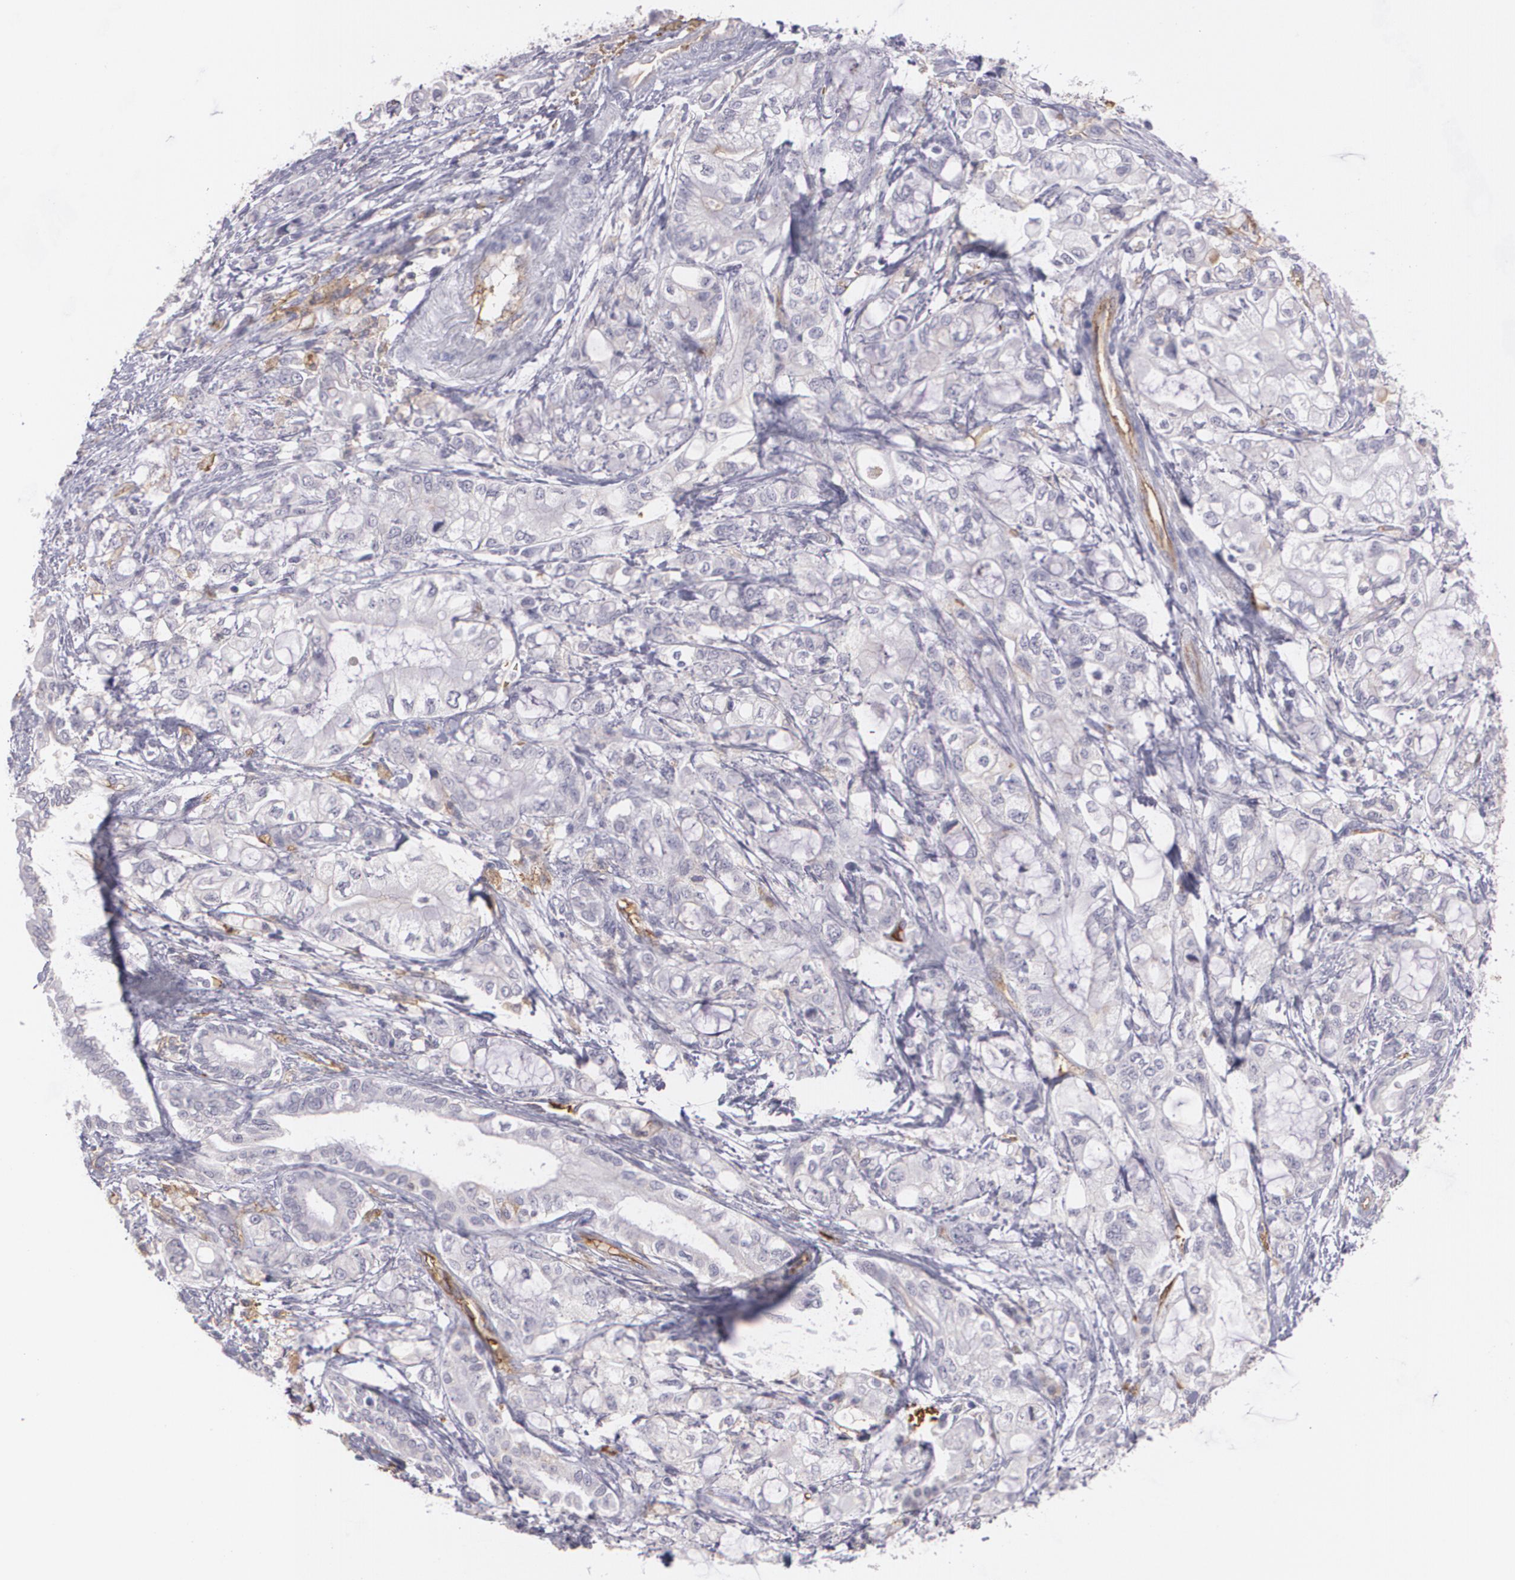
{"staining": {"intensity": "negative", "quantity": "none", "location": "none"}, "tissue": "pancreatic cancer", "cell_type": "Tumor cells", "image_type": "cancer", "snomed": [{"axis": "morphology", "description": "Adenocarcinoma, NOS"}, {"axis": "topography", "description": "Pancreas"}], "caption": "This micrograph is of pancreatic cancer (adenocarcinoma) stained with immunohistochemistry (IHC) to label a protein in brown with the nuclei are counter-stained blue. There is no expression in tumor cells.", "gene": "ACE", "patient": {"sex": "male", "age": 79}}